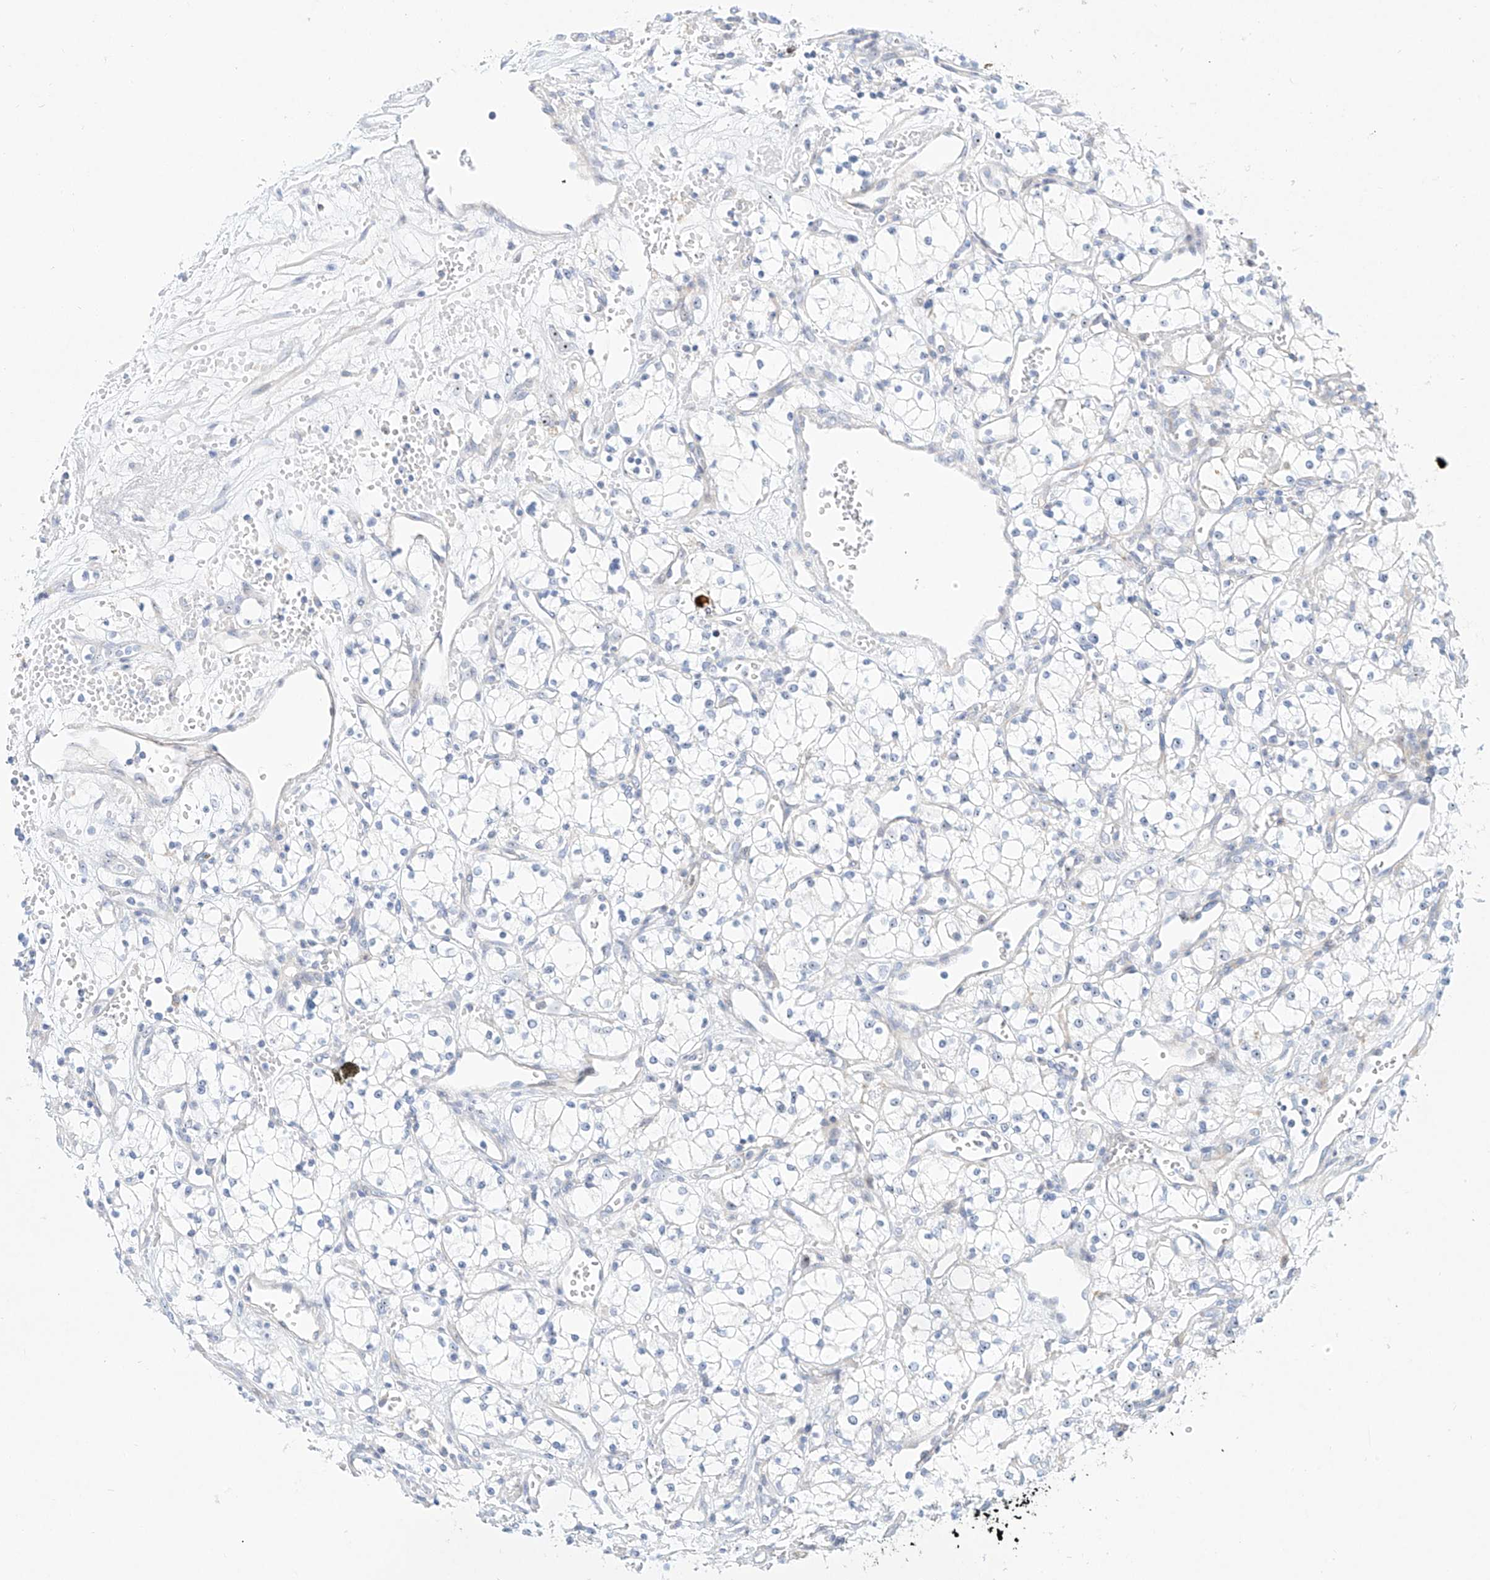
{"staining": {"intensity": "negative", "quantity": "none", "location": "none"}, "tissue": "renal cancer", "cell_type": "Tumor cells", "image_type": "cancer", "snomed": [{"axis": "morphology", "description": "Adenocarcinoma, NOS"}, {"axis": "topography", "description": "Kidney"}], "caption": "Renal cancer (adenocarcinoma) stained for a protein using immunohistochemistry exhibits no expression tumor cells.", "gene": "SNU13", "patient": {"sex": "male", "age": 59}}